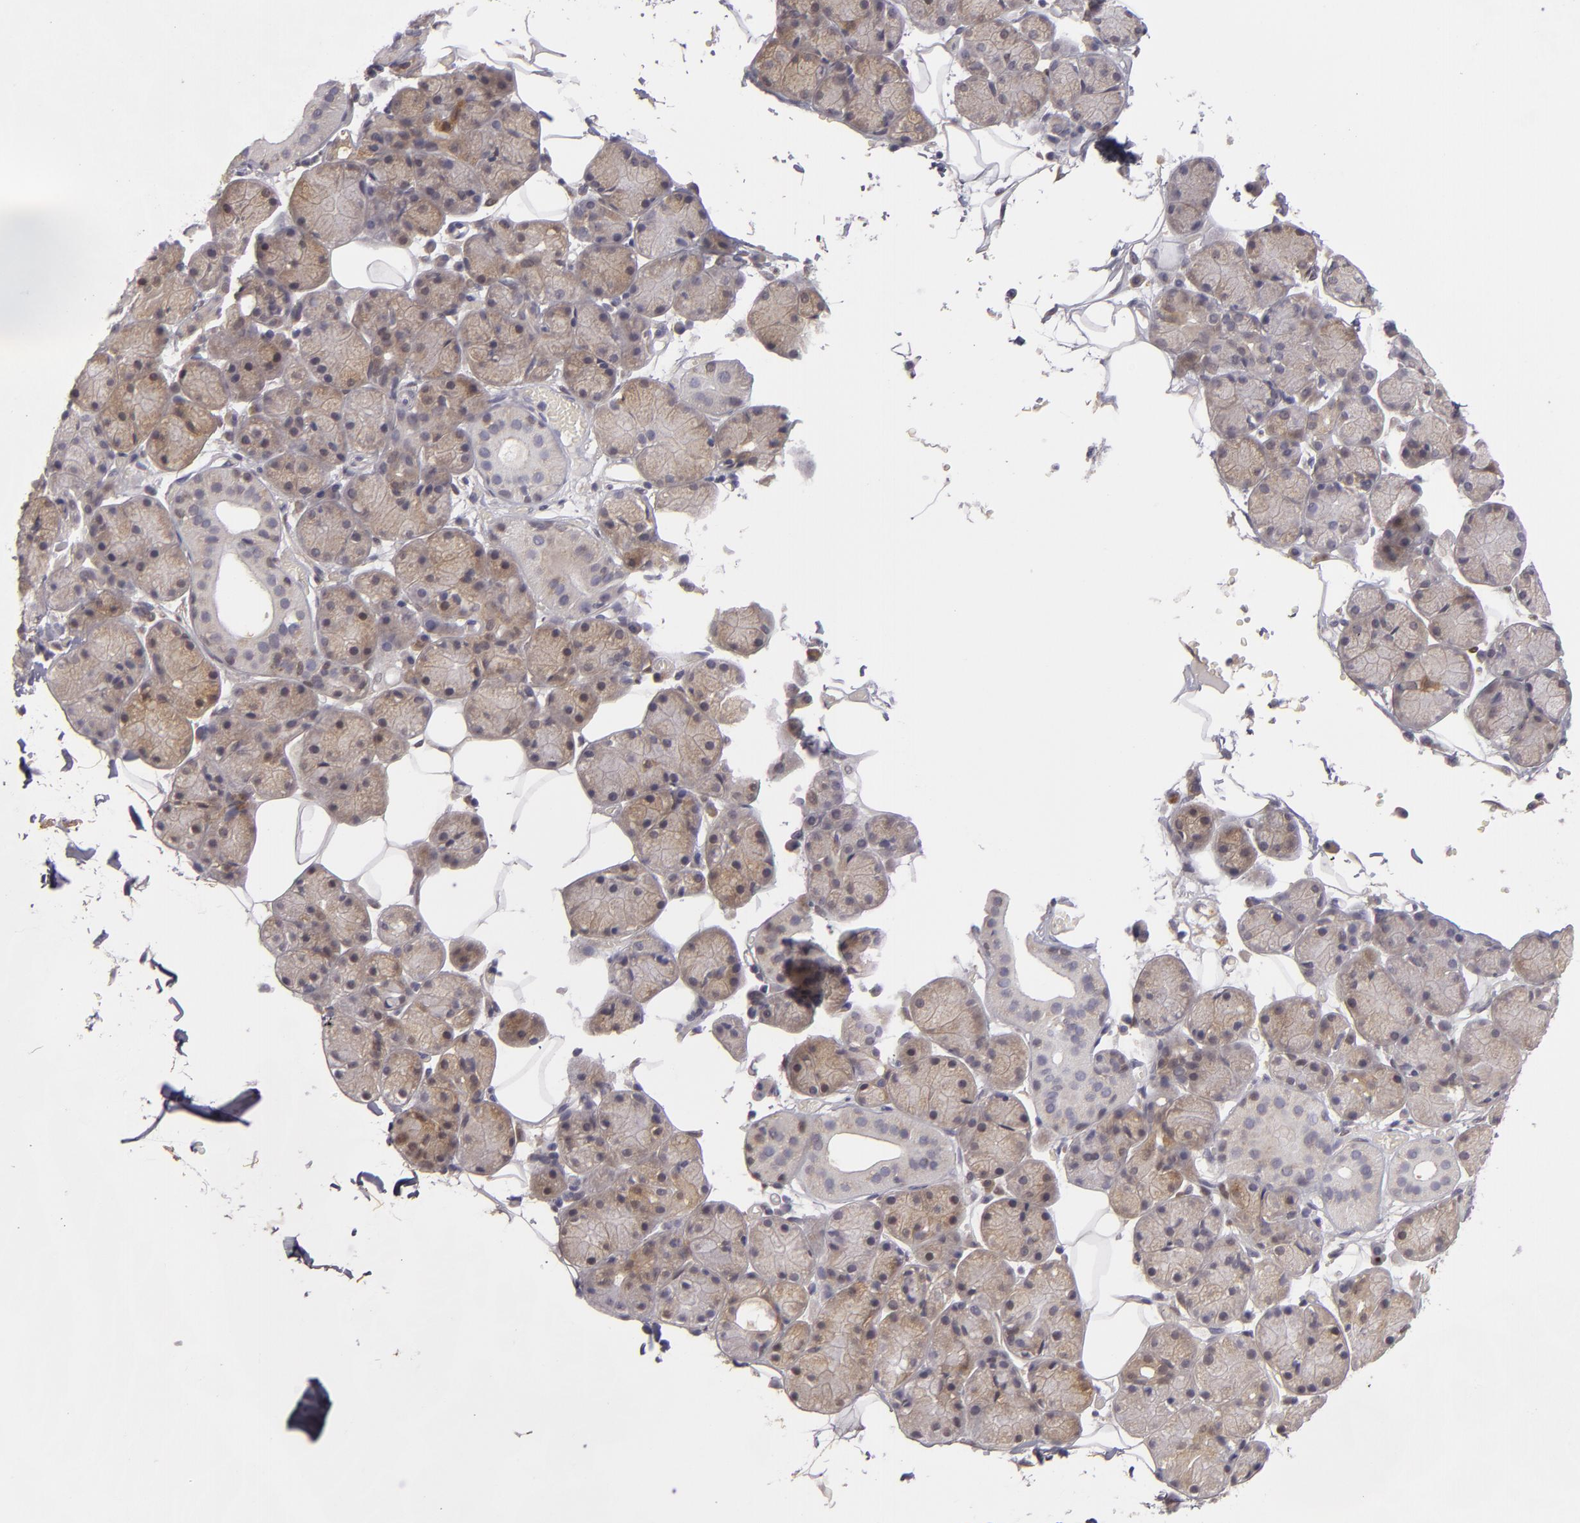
{"staining": {"intensity": "weak", "quantity": ">75%", "location": "cytoplasmic/membranous"}, "tissue": "salivary gland", "cell_type": "Glandular cells", "image_type": "normal", "snomed": [{"axis": "morphology", "description": "Normal tissue, NOS"}, {"axis": "topography", "description": "Salivary gland"}], "caption": "The image shows a brown stain indicating the presence of a protein in the cytoplasmic/membranous of glandular cells in salivary gland. (Brightfield microscopy of DAB IHC at high magnification).", "gene": "EFS", "patient": {"sex": "male", "age": 54}}